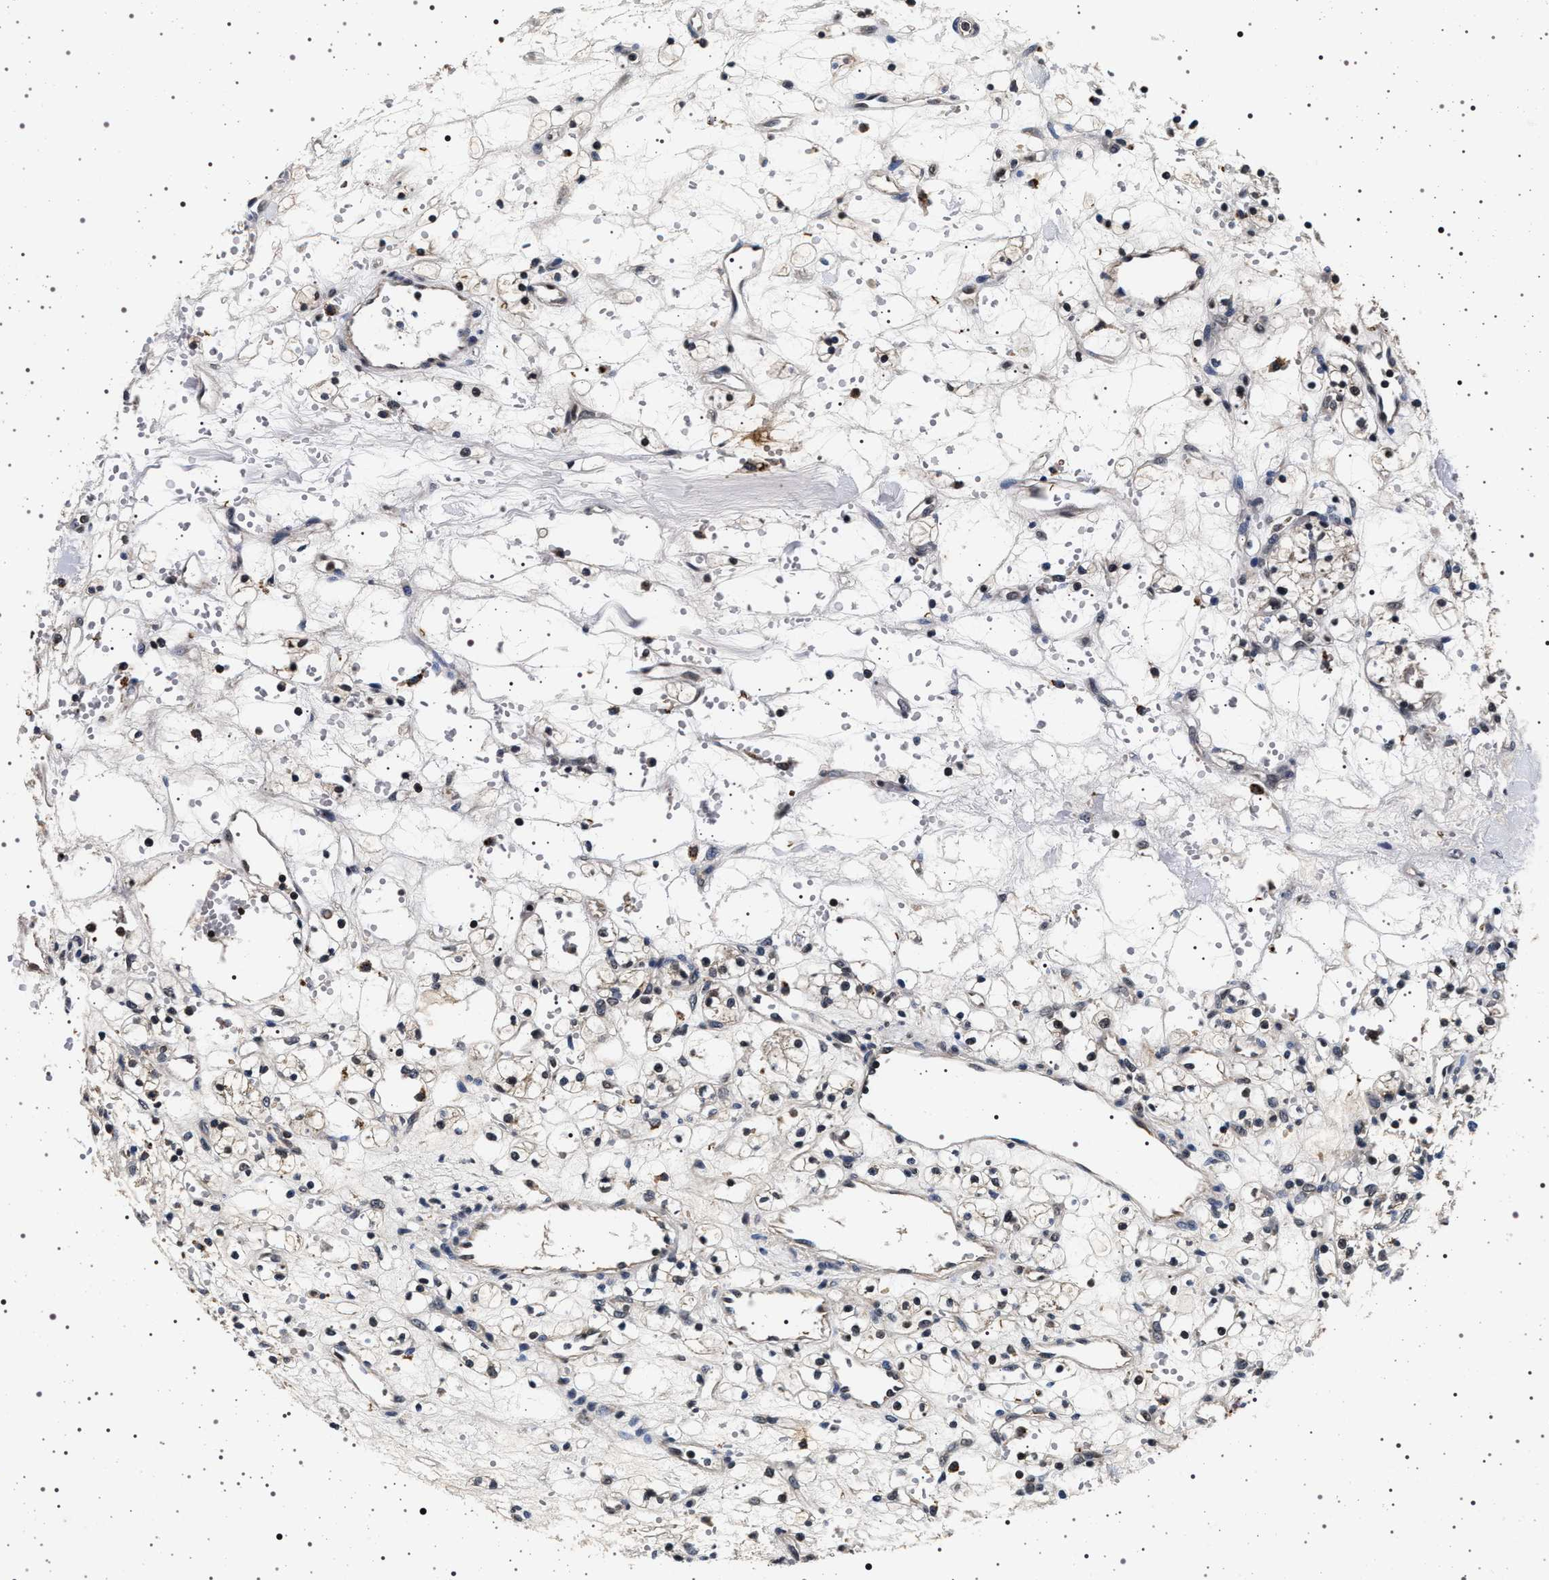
{"staining": {"intensity": "weak", "quantity": "25%-75%", "location": "cytoplasmic/membranous"}, "tissue": "renal cancer", "cell_type": "Tumor cells", "image_type": "cancer", "snomed": [{"axis": "morphology", "description": "Adenocarcinoma, NOS"}, {"axis": "topography", "description": "Kidney"}], "caption": "A micrograph of human renal cancer (adenocarcinoma) stained for a protein shows weak cytoplasmic/membranous brown staining in tumor cells.", "gene": "CDKN1B", "patient": {"sex": "female", "age": 60}}